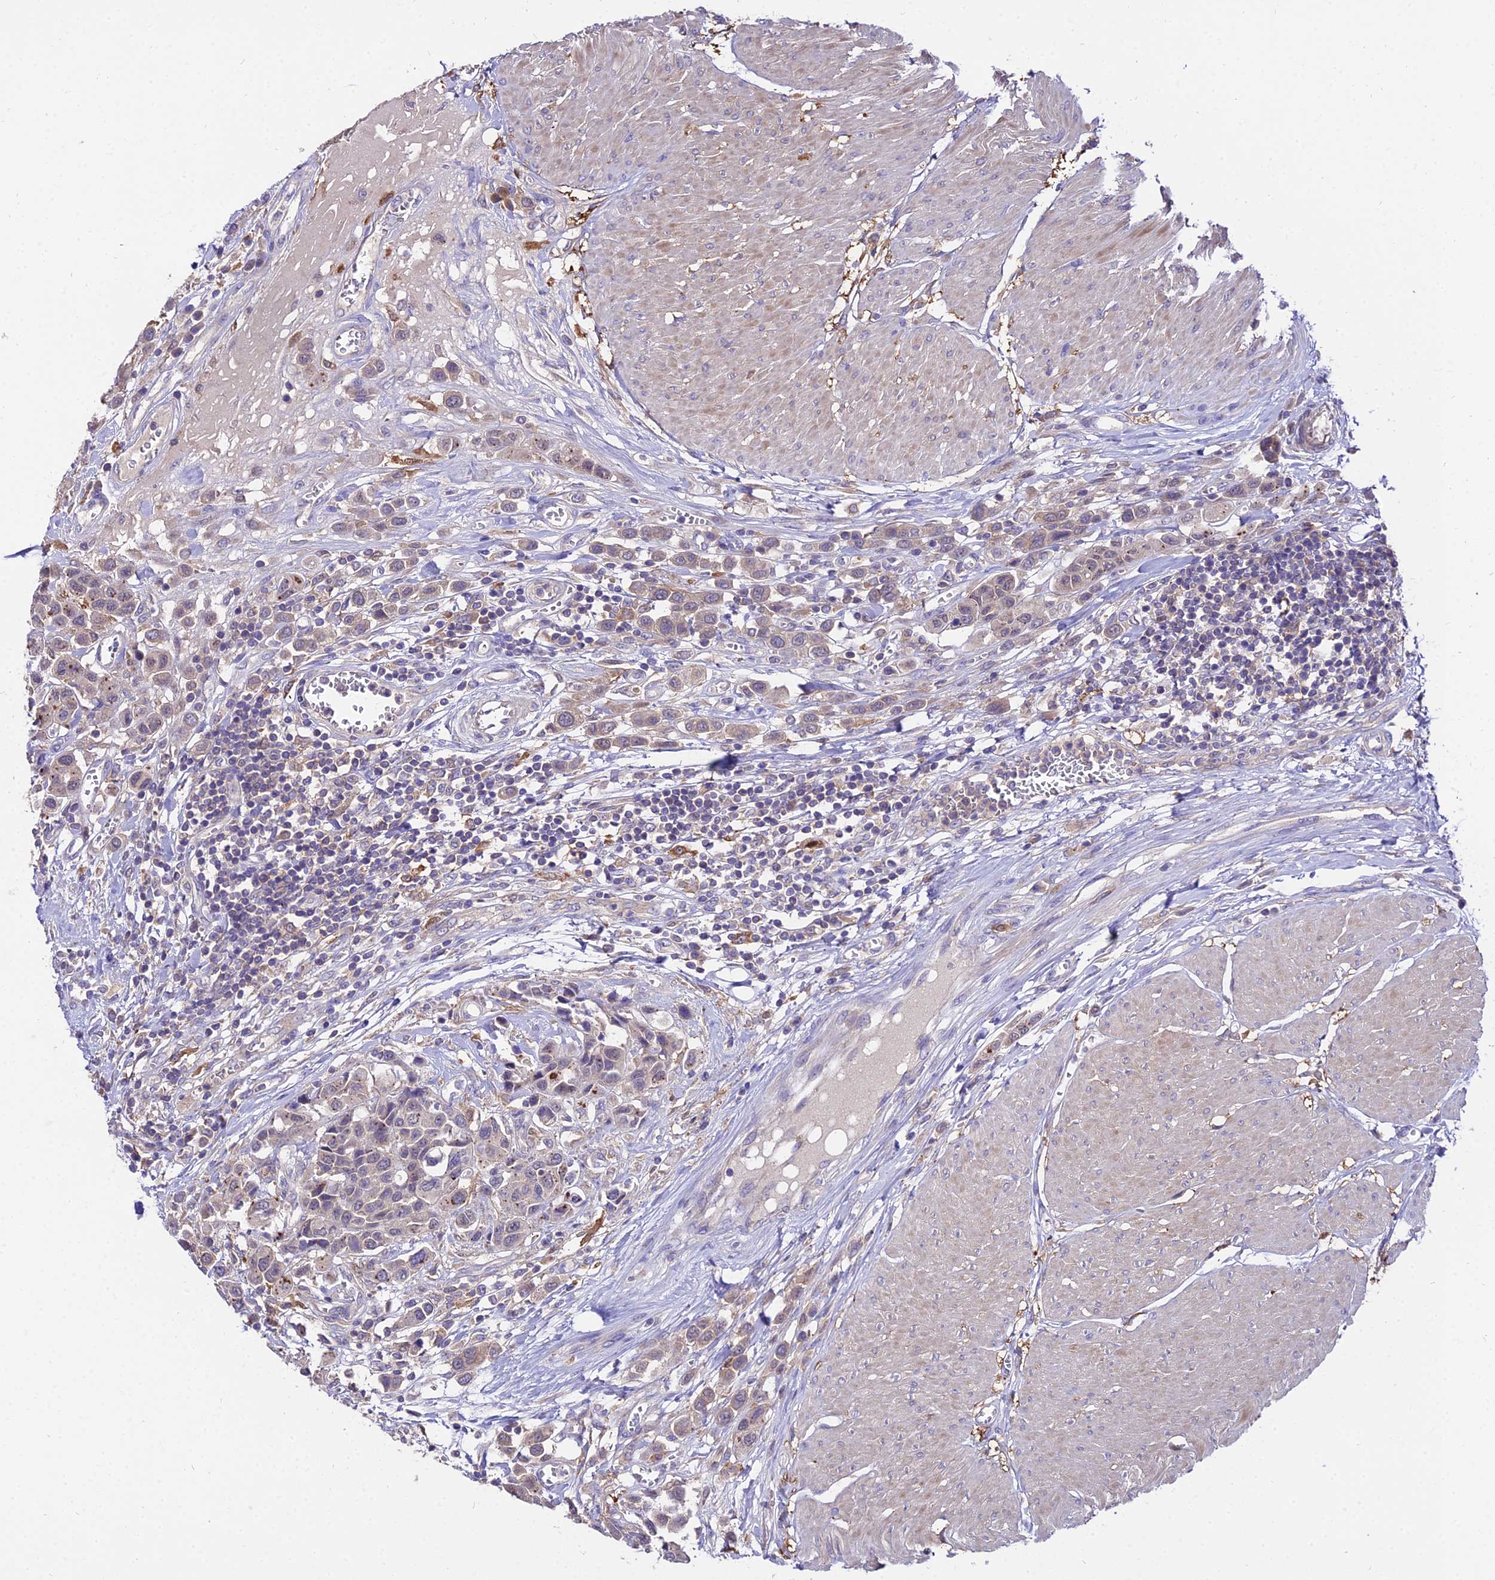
{"staining": {"intensity": "weak", "quantity": "<25%", "location": "cytoplasmic/membranous"}, "tissue": "urothelial cancer", "cell_type": "Tumor cells", "image_type": "cancer", "snomed": [{"axis": "morphology", "description": "Urothelial carcinoma, High grade"}, {"axis": "topography", "description": "Urinary bladder"}], "caption": "The photomicrograph reveals no significant positivity in tumor cells of urothelial carcinoma (high-grade).", "gene": "C2orf69", "patient": {"sex": "male", "age": 50}}